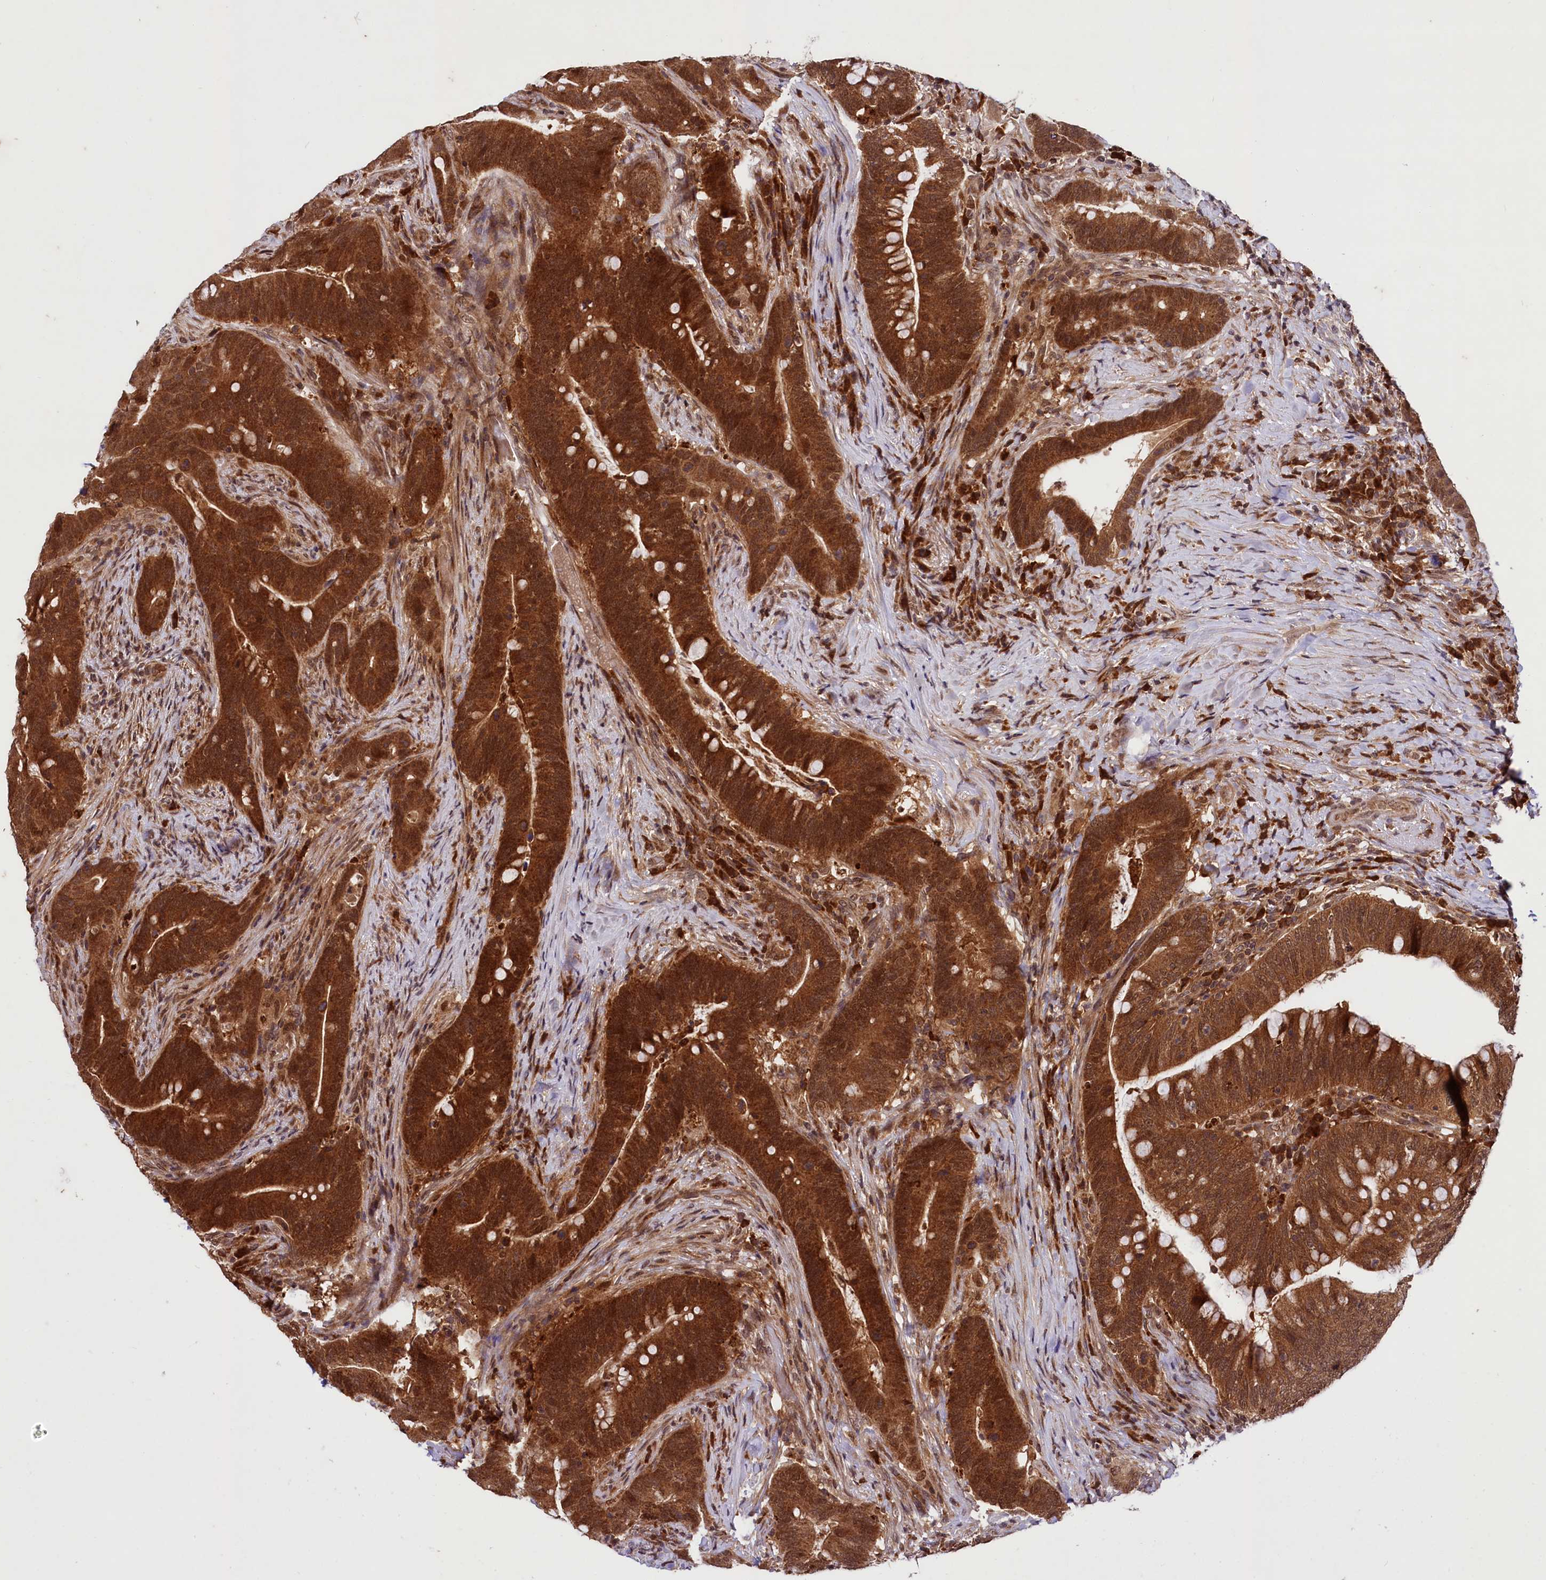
{"staining": {"intensity": "strong", "quantity": ">75%", "location": "cytoplasmic/membranous"}, "tissue": "colorectal cancer", "cell_type": "Tumor cells", "image_type": "cancer", "snomed": [{"axis": "morphology", "description": "Adenocarcinoma, NOS"}, {"axis": "topography", "description": "Colon"}], "caption": "Immunohistochemical staining of adenocarcinoma (colorectal) demonstrates high levels of strong cytoplasmic/membranous staining in approximately >75% of tumor cells. The protein of interest is stained brown, and the nuclei are stained in blue (DAB IHC with brightfield microscopy, high magnification).", "gene": "UBE3A", "patient": {"sex": "female", "age": 66}}